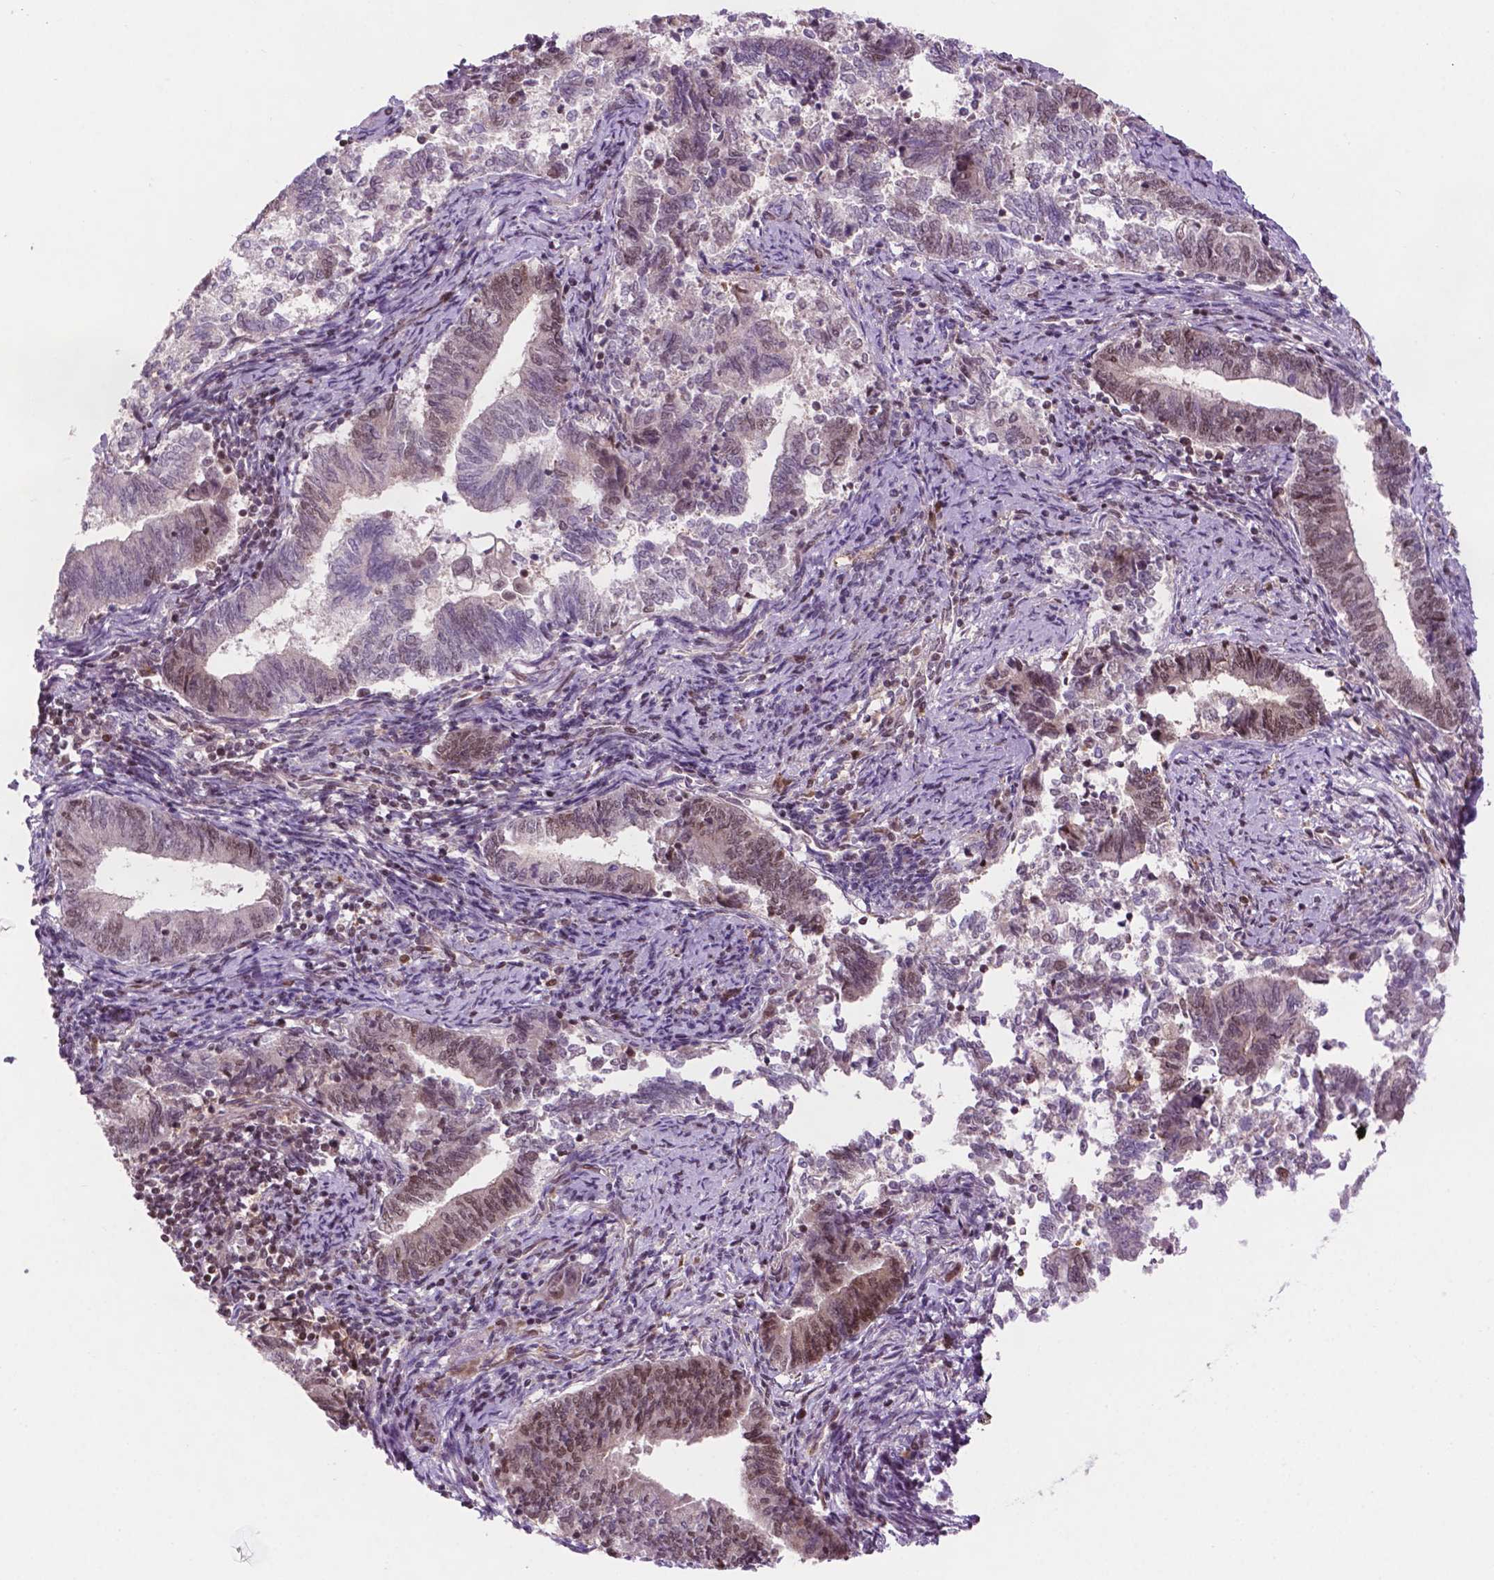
{"staining": {"intensity": "weak", "quantity": "25%-75%", "location": "nuclear"}, "tissue": "endometrial cancer", "cell_type": "Tumor cells", "image_type": "cancer", "snomed": [{"axis": "morphology", "description": "Adenocarcinoma, NOS"}, {"axis": "topography", "description": "Endometrium"}], "caption": "This is a micrograph of immunohistochemistry staining of adenocarcinoma (endometrial), which shows weak positivity in the nuclear of tumor cells.", "gene": "PER2", "patient": {"sex": "female", "age": 65}}